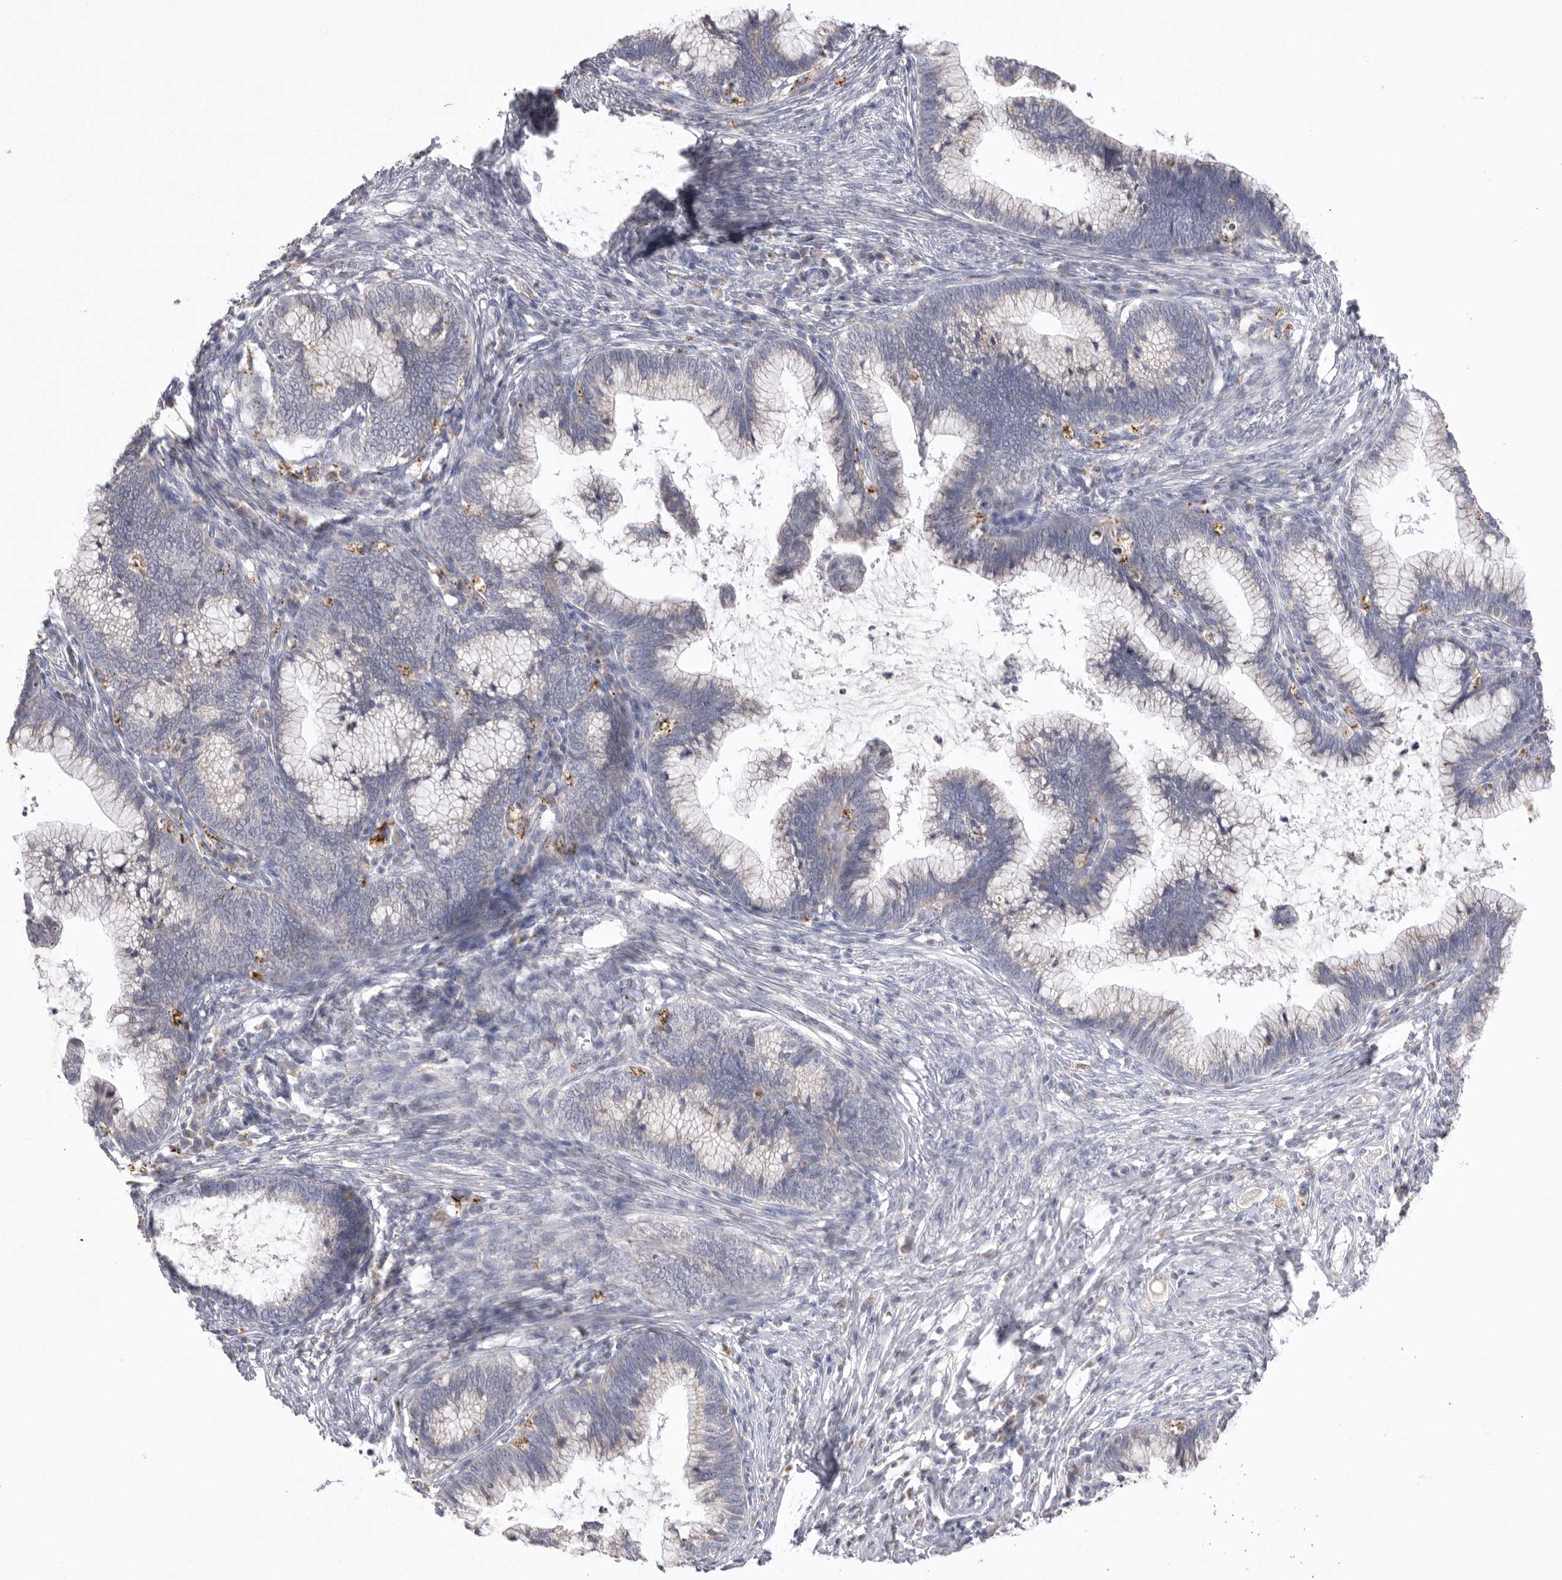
{"staining": {"intensity": "negative", "quantity": "none", "location": "none"}, "tissue": "cervical cancer", "cell_type": "Tumor cells", "image_type": "cancer", "snomed": [{"axis": "morphology", "description": "Adenocarcinoma, NOS"}, {"axis": "topography", "description": "Cervix"}], "caption": "Tumor cells show no significant staining in cervical cancer.", "gene": "VDAC3", "patient": {"sex": "female", "age": 36}}